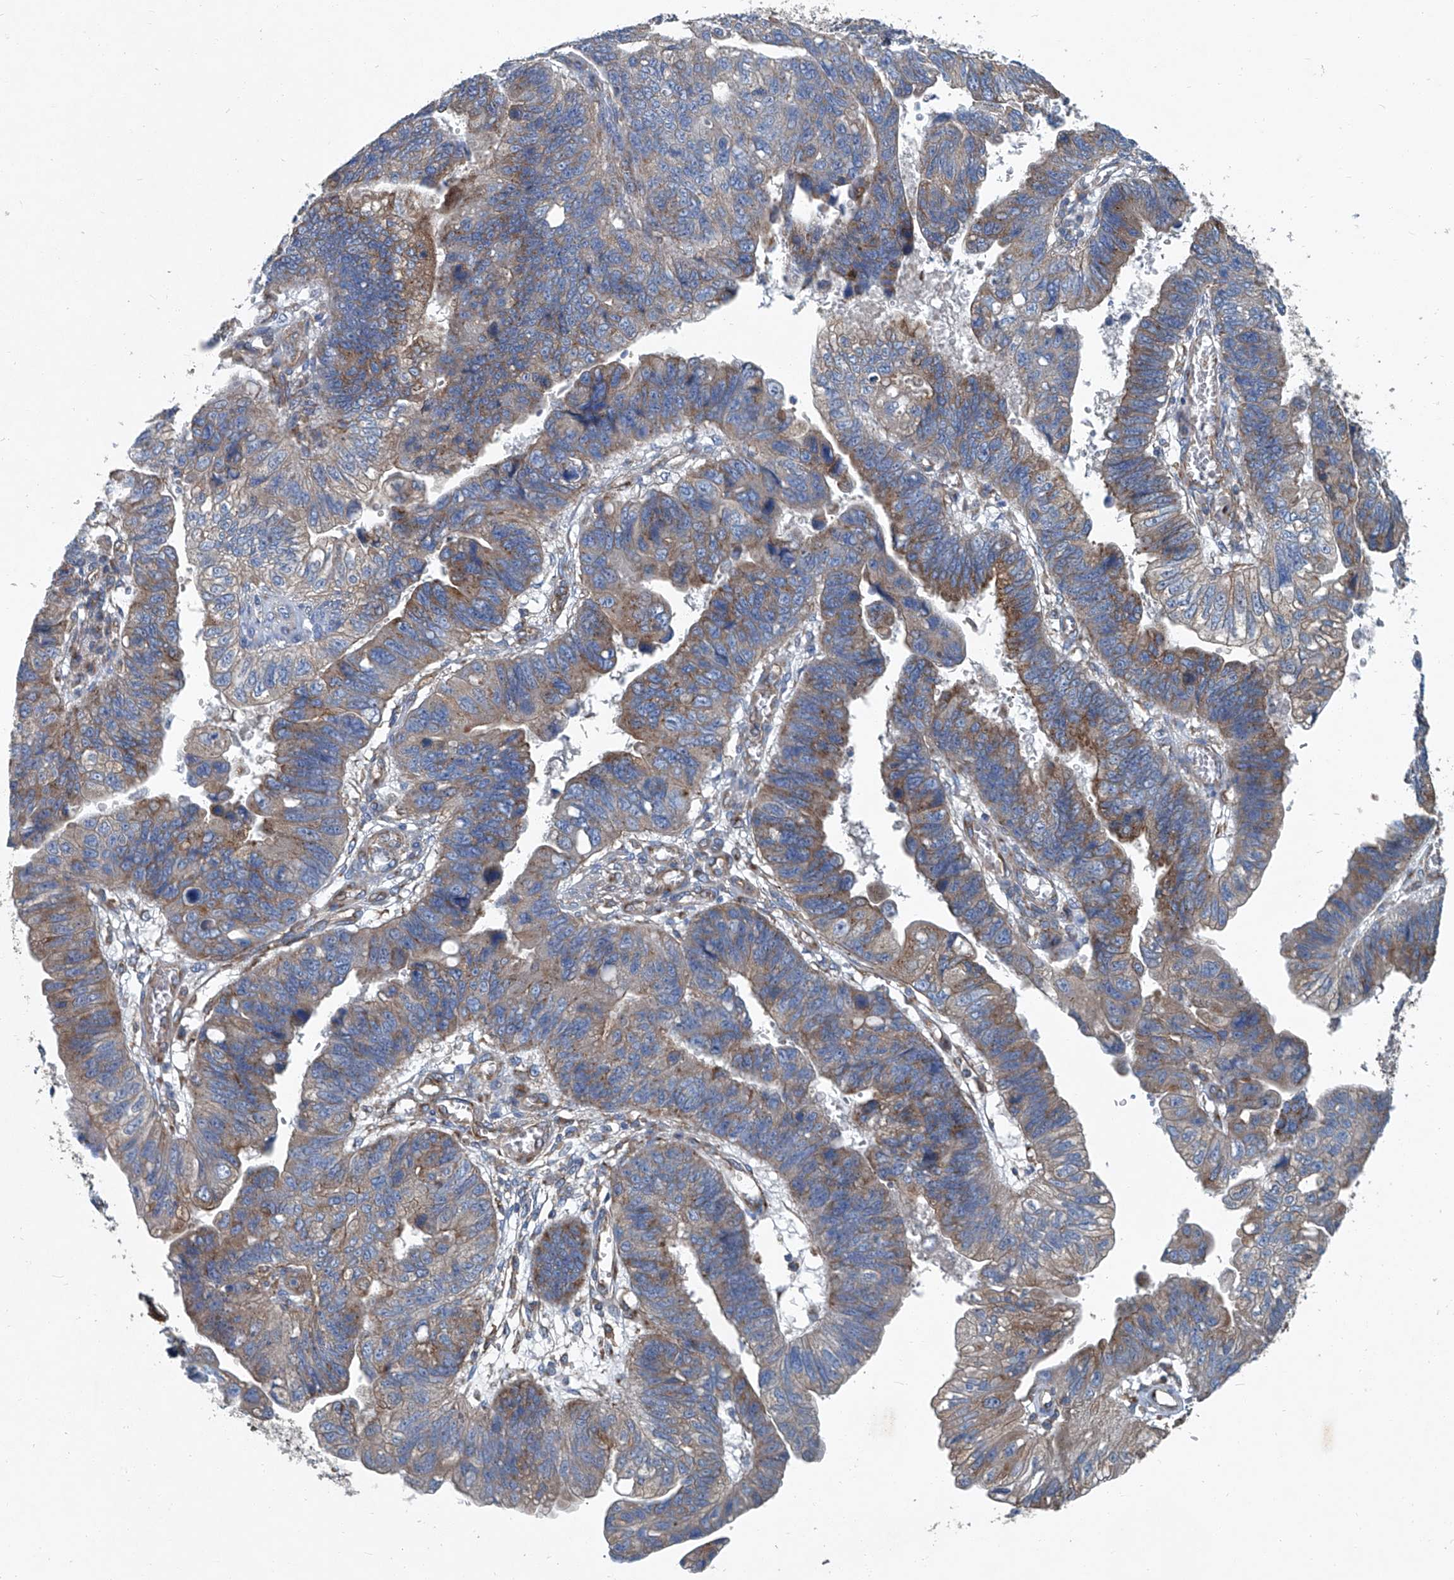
{"staining": {"intensity": "moderate", "quantity": "25%-75%", "location": "cytoplasmic/membranous"}, "tissue": "stomach cancer", "cell_type": "Tumor cells", "image_type": "cancer", "snomed": [{"axis": "morphology", "description": "Adenocarcinoma, NOS"}, {"axis": "topography", "description": "Stomach"}], "caption": "IHC of adenocarcinoma (stomach) reveals medium levels of moderate cytoplasmic/membranous positivity in about 25%-75% of tumor cells.", "gene": "PIGH", "patient": {"sex": "male", "age": 59}}